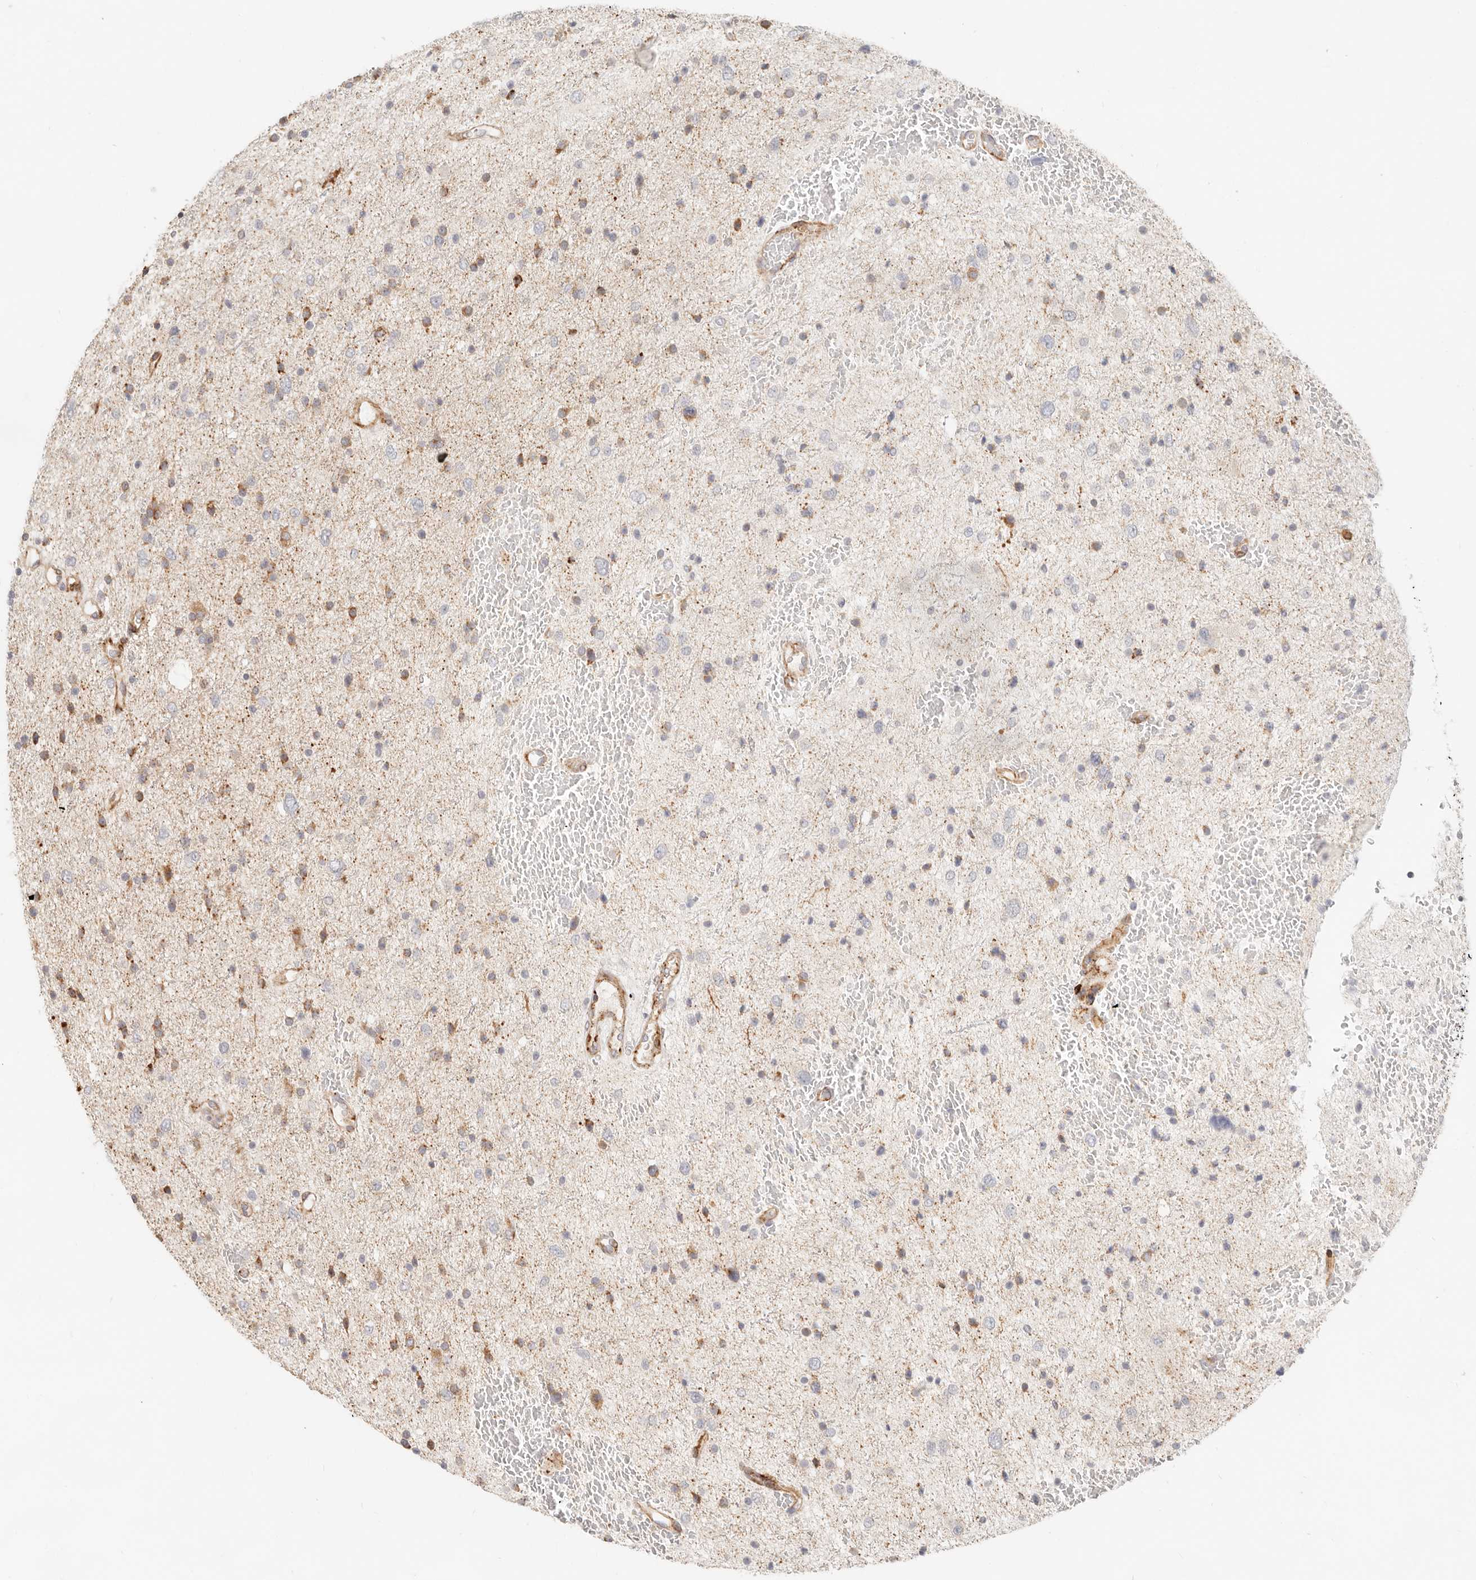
{"staining": {"intensity": "moderate", "quantity": "<25%", "location": "cytoplasmic/membranous"}, "tissue": "glioma", "cell_type": "Tumor cells", "image_type": "cancer", "snomed": [{"axis": "morphology", "description": "Glioma, malignant, Low grade"}, {"axis": "topography", "description": "Brain"}], "caption": "Tumor cells demonstrate low levels of moderate cytoplasmic/membranous expression in approximately <25% of cells in human glioma.", "gene": "SASS6", "patient": {"sex": "female", "age": 37}}